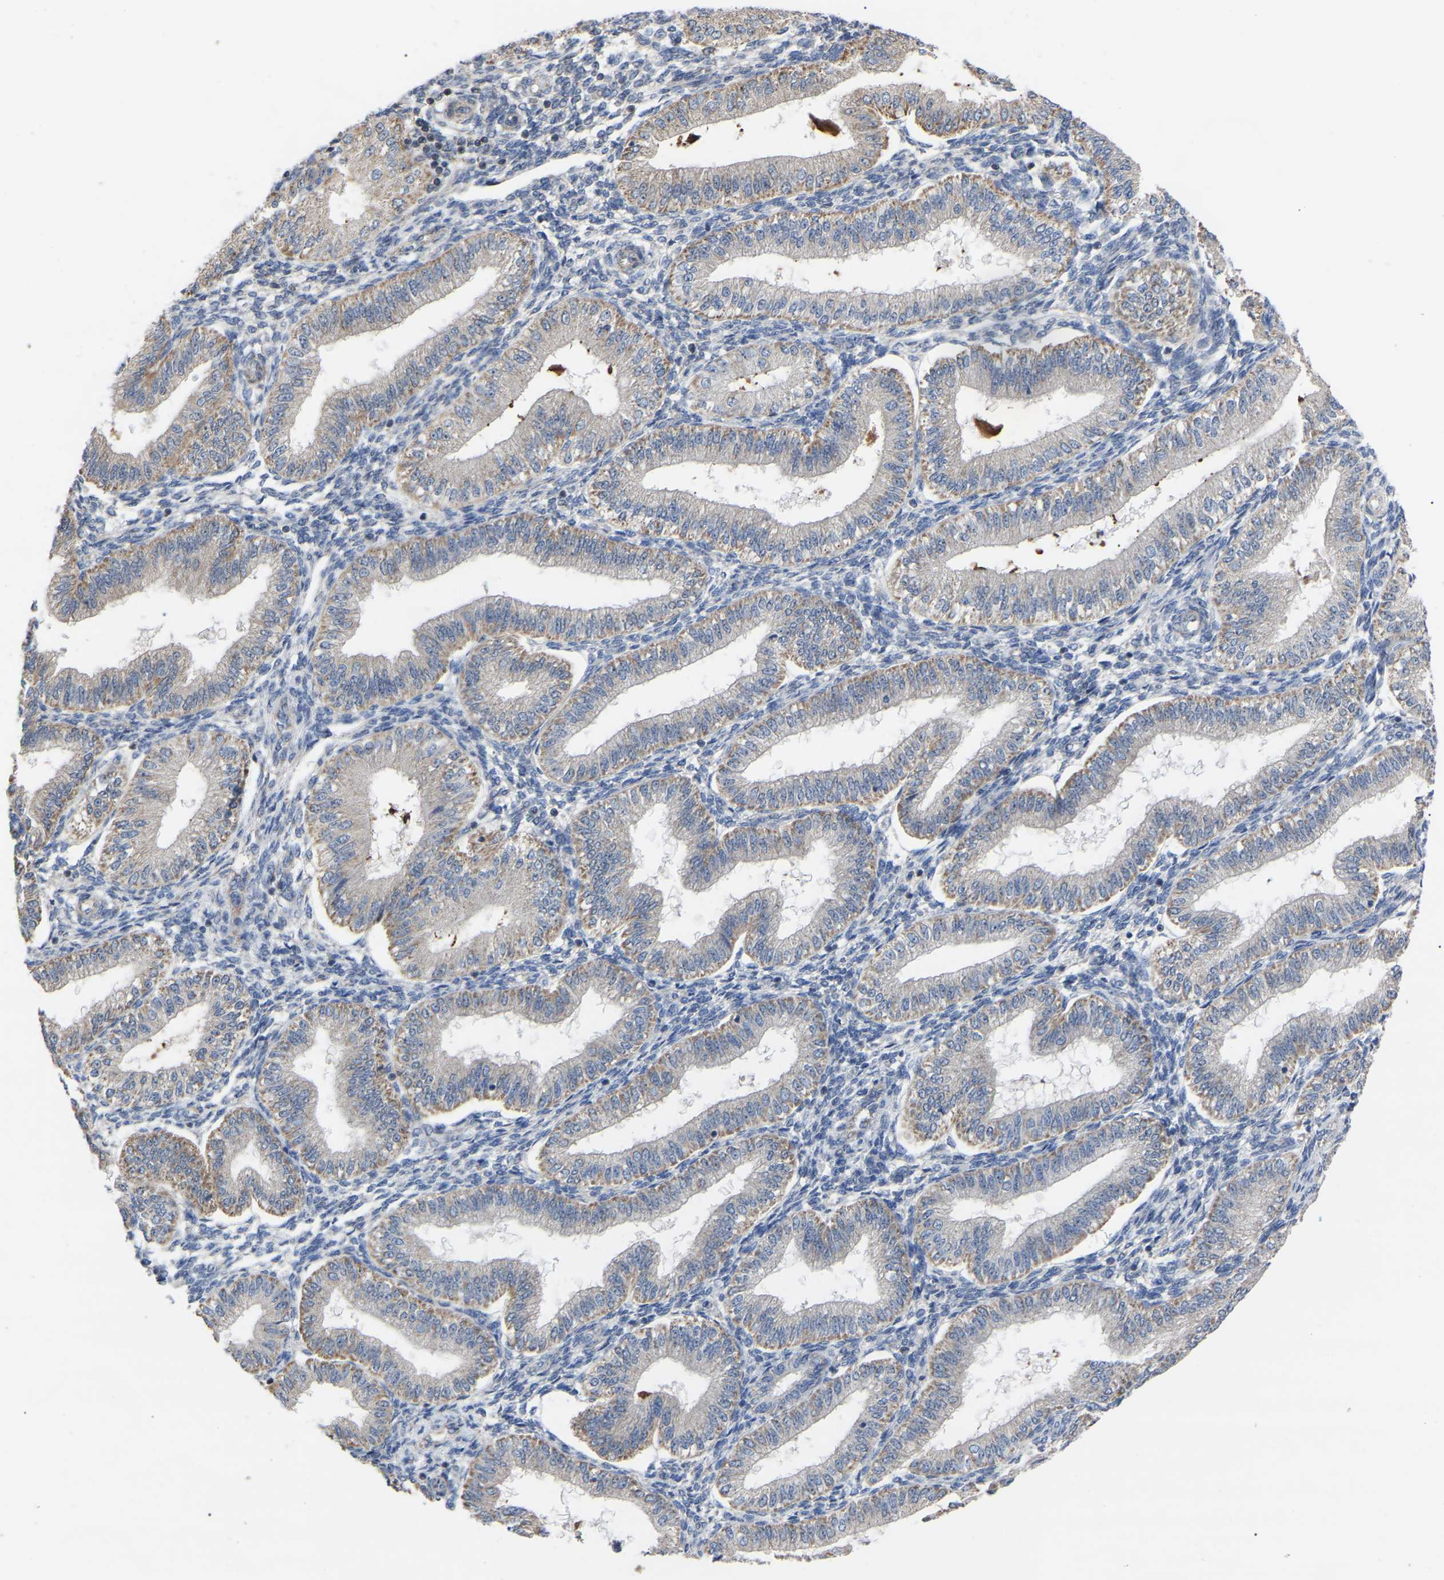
{"staining": {"intensity": "negative", "quantity": "none", "location": "none"}, "tissue": "endometrium", "cell_type": "Cells in endometrial stroma", "image_type": "normal", "snomed": [{"axis": "morphology", "description": "Normal tissue, NOS"}, {"axis": "topography", "description": "Endometrium"}], "caption": "IHC of unremarkable endometrium shows no staining in cells in endometrial stroma.", "gene": "NOP53", "patient": {"sex": "female", "age": 39}}